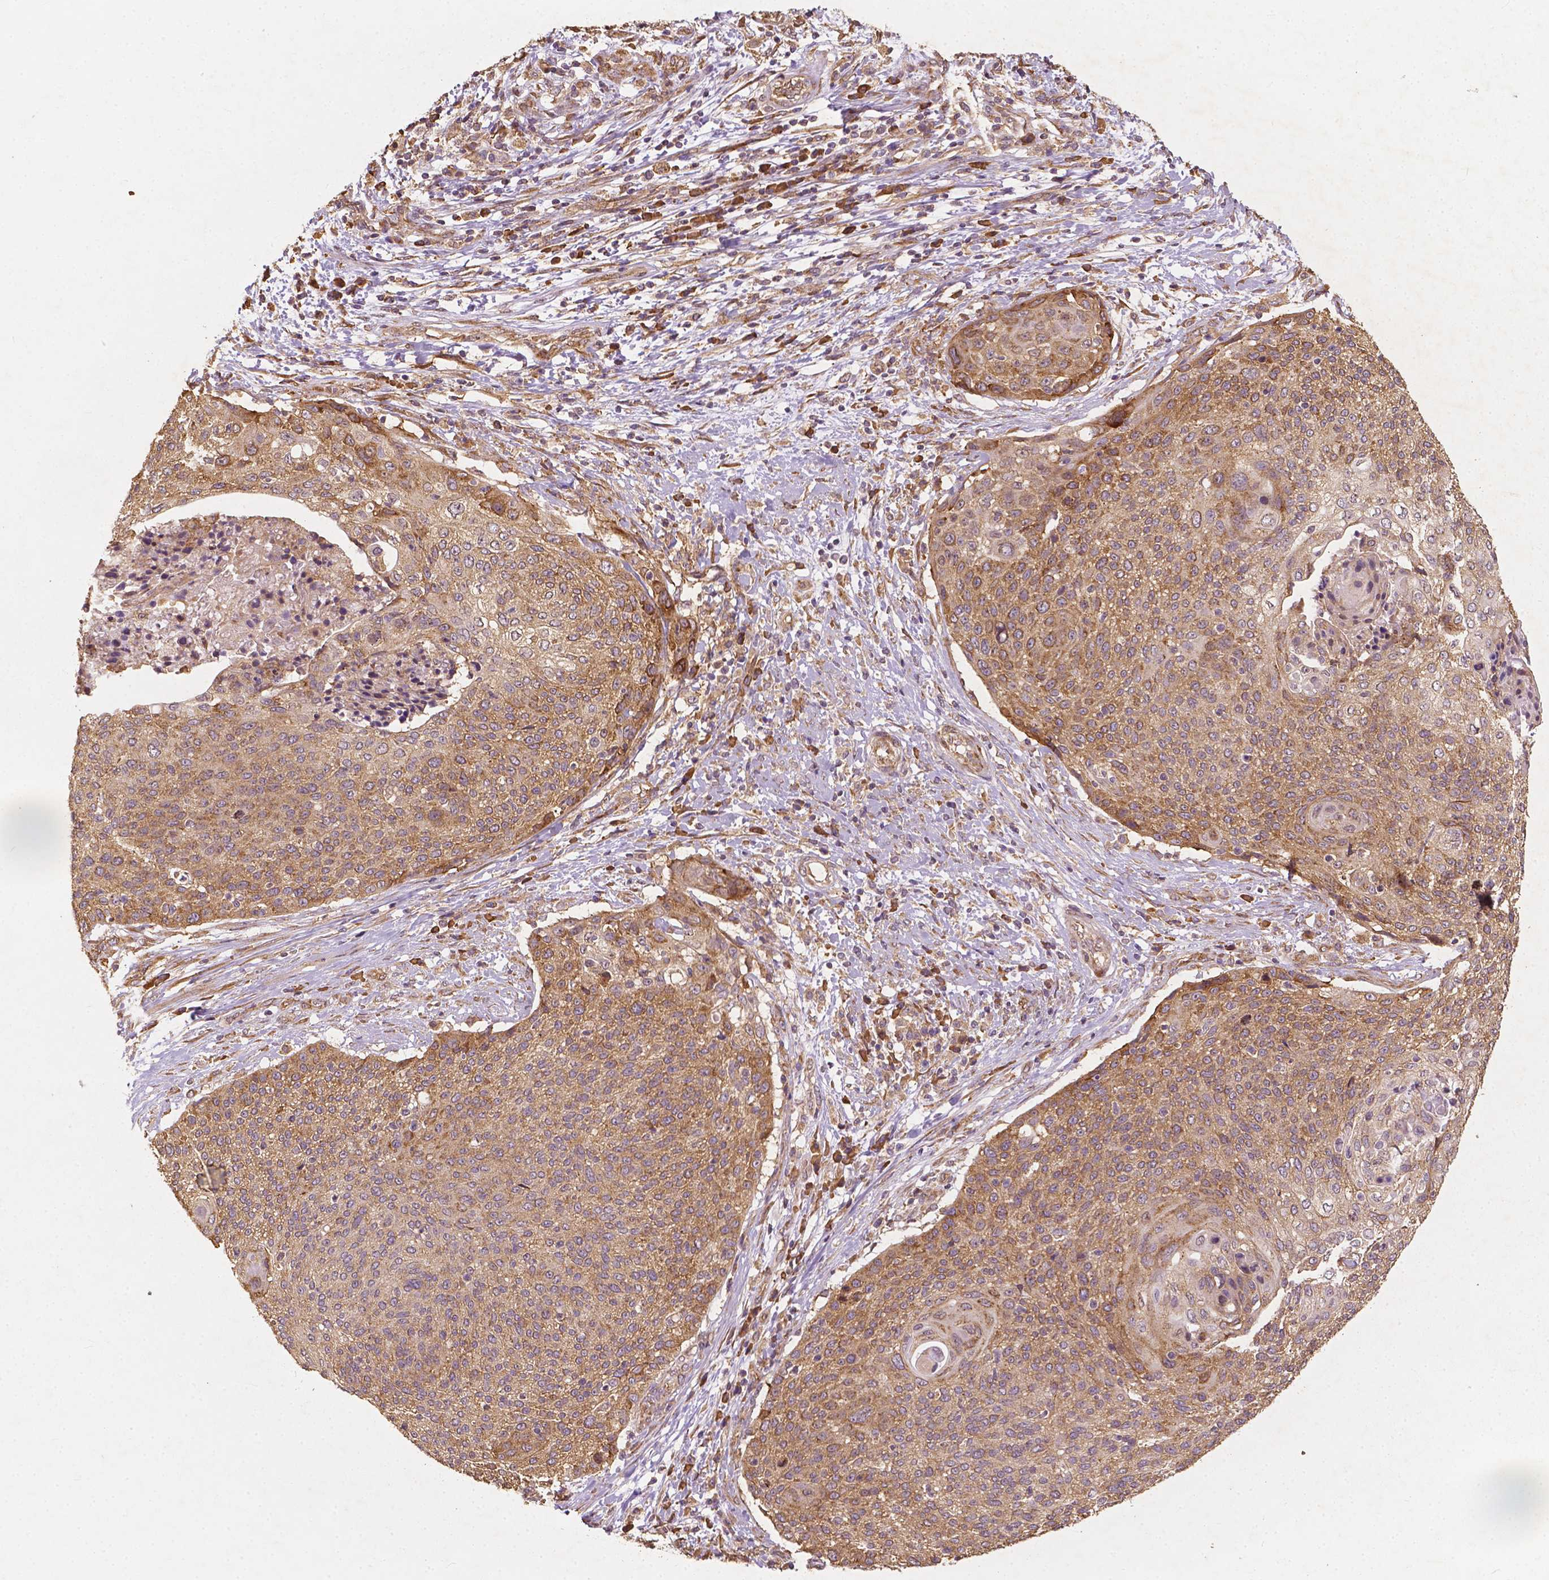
{"staining": {"intensity": "moderate", "quantity": ">75%", "location": "cytoplasmic/membranous"}, "tissue": "cervical cancer", "cell_type": "Tumor cells", "image_type": "cancer", "snomed": [{"axis": "morphology", "description": "Squamous cell carcinoma, NOS"}, {"axis": "topography", "description": "Cervix"}], "caption": "High-power microscopy captured an immunohistochemistry (IHC) photomicrograph of squamous cell carcinoma (cervical), revealing moderate cytoplasmic/membranous expression in about >75% of tumor cells.", "gene": "G3BP1", "patient": {"sex": "female", "age": 31}}